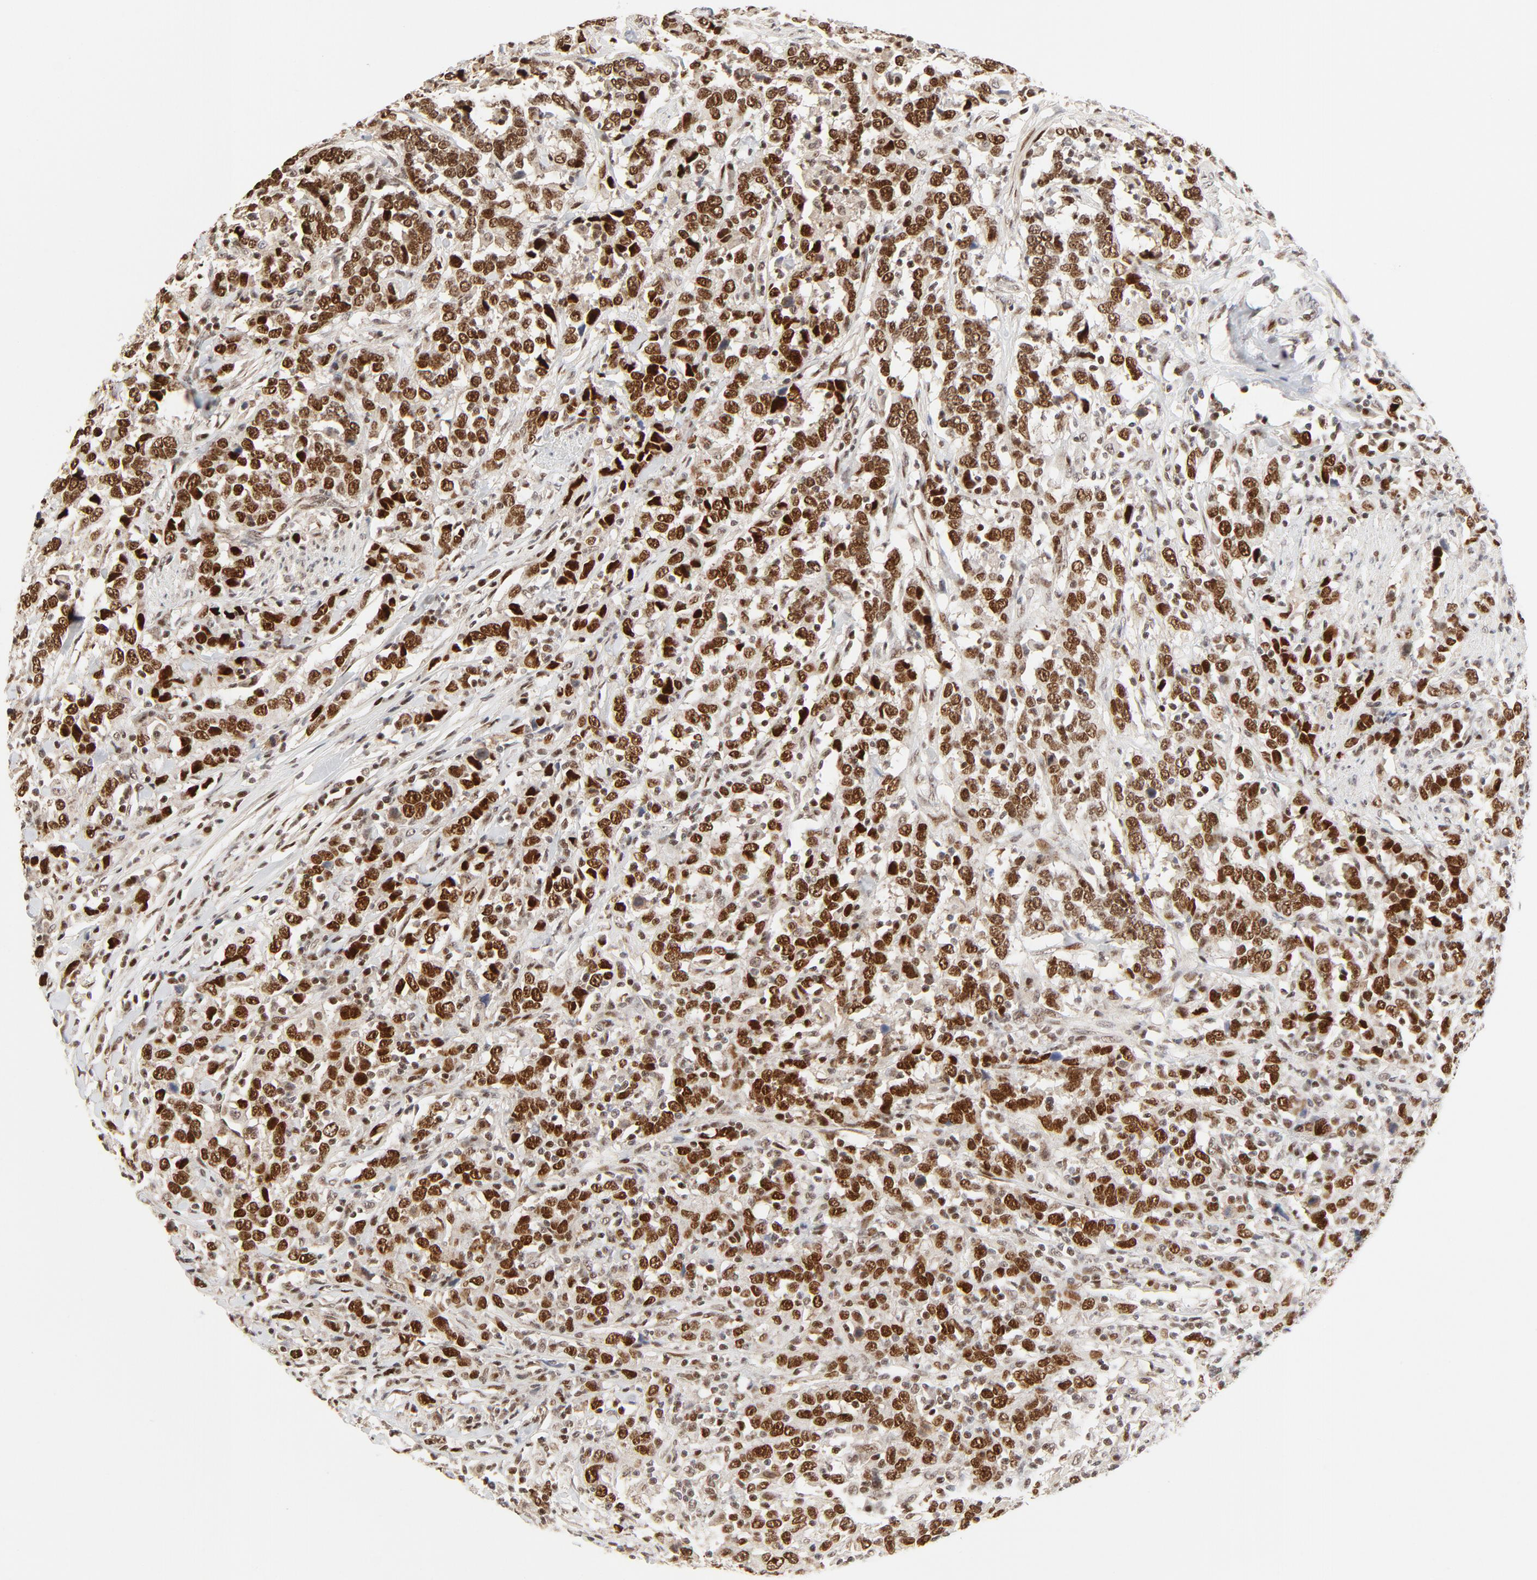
{"staining": {"intensity": "strong", "quantity": ">75%", "location": "nuclear"}, "tissue": "urothelial cancer", "cell_type": "Tumor cells", "image_type": "cancer", "snomed": [{"axis": "morphology", "description": "Urothelial carcinoma, High grade"}, {"axis": "topography", "description": "Urinary bladder"}], "caption": "Immunohistochemical staining of human urothelial carcinoma (high-grade) shows high levels of strong nuclear staining in about >75% of tumor cells.", "gene": "GTF2I", "patient": {"sex": "male", "age": 61}}